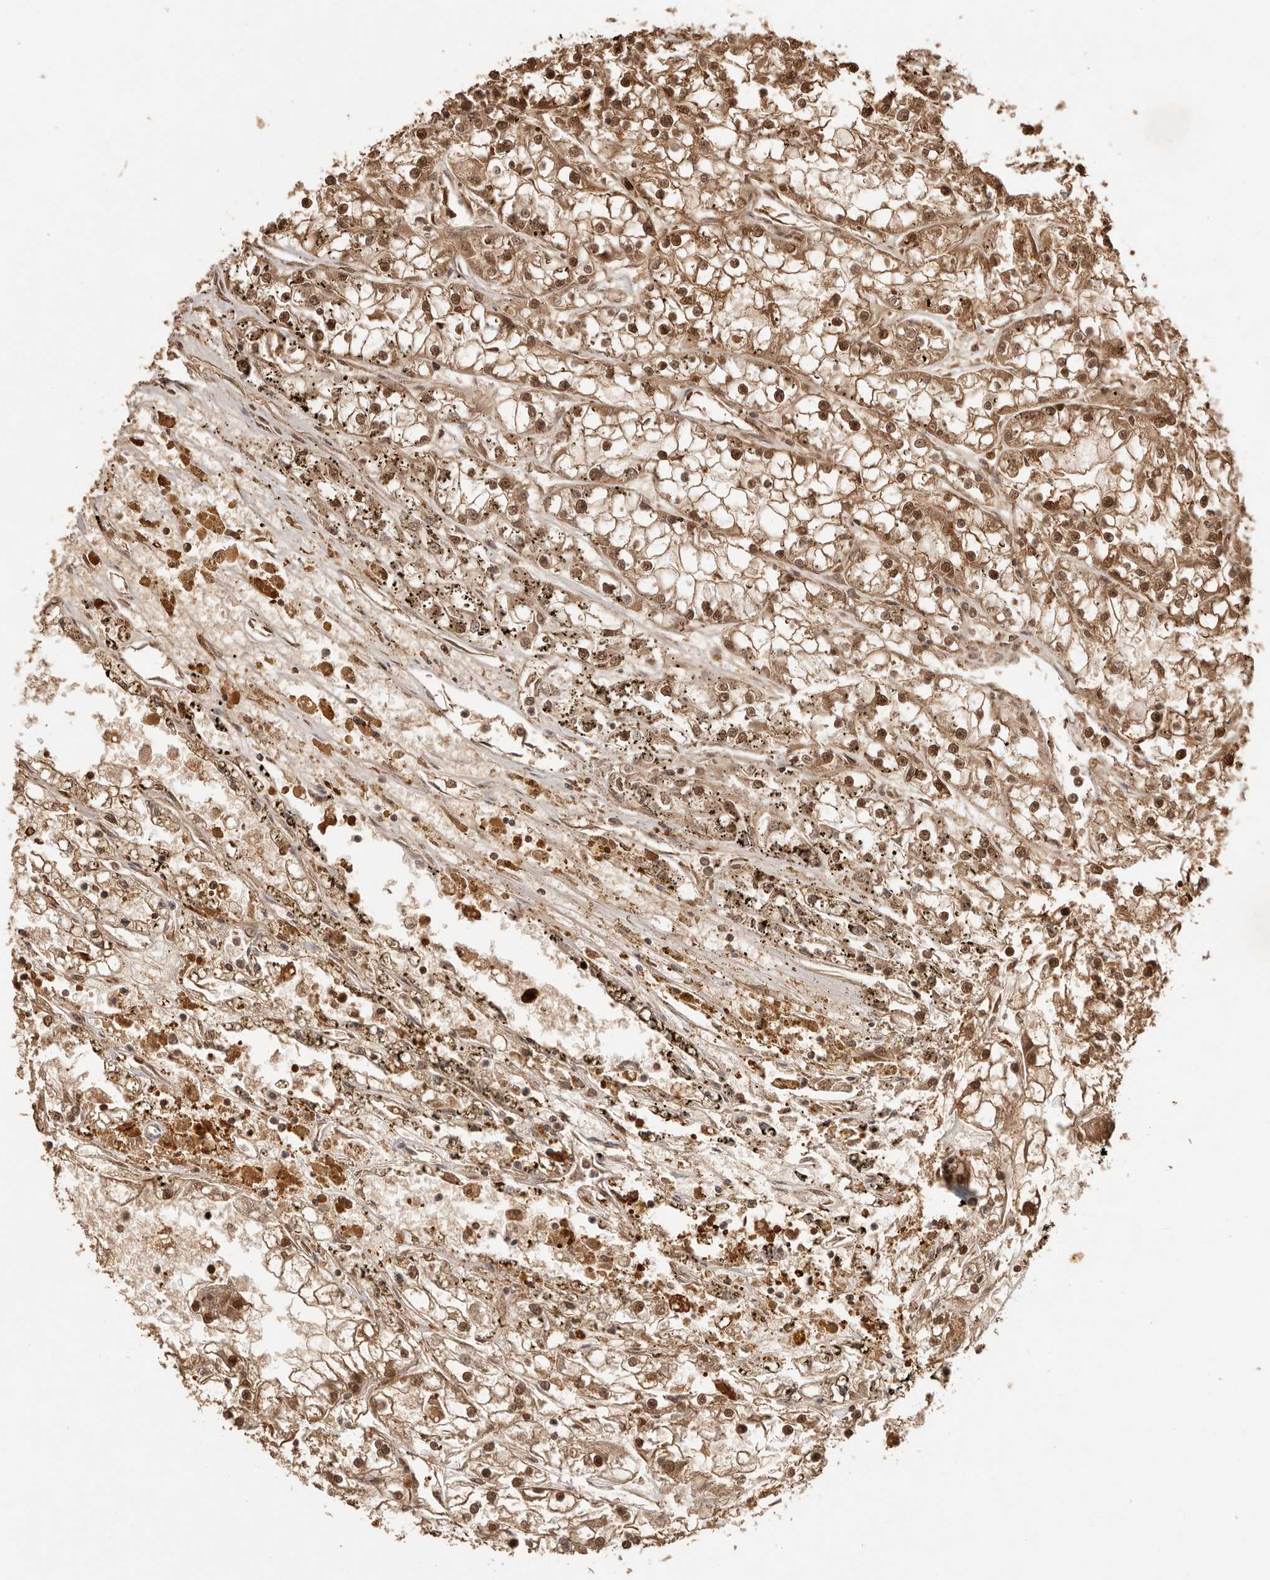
{"staining": {"intensity": "moderate", "quantity": ">75%", "location": "cytoplasmic/membranous,nuclear"}, "tissue": "renal cancer", "cell_type": "Tumor cells", "image_type": "cancer", "snomed": [{"axis": "morphology", "description": "Adenocarcinoma, NOS"}, {"axis": "topography", "description": "Kidney"}], "caption": "Adenocarcinoma (renal) stained for a protein (brown) shows moderate cytoplasmic/membranous and nuclear positive expression in approximately >75% of tumor cells.", "gene": "PSMA5", "patient": {"sex": "female", "age": 52}}